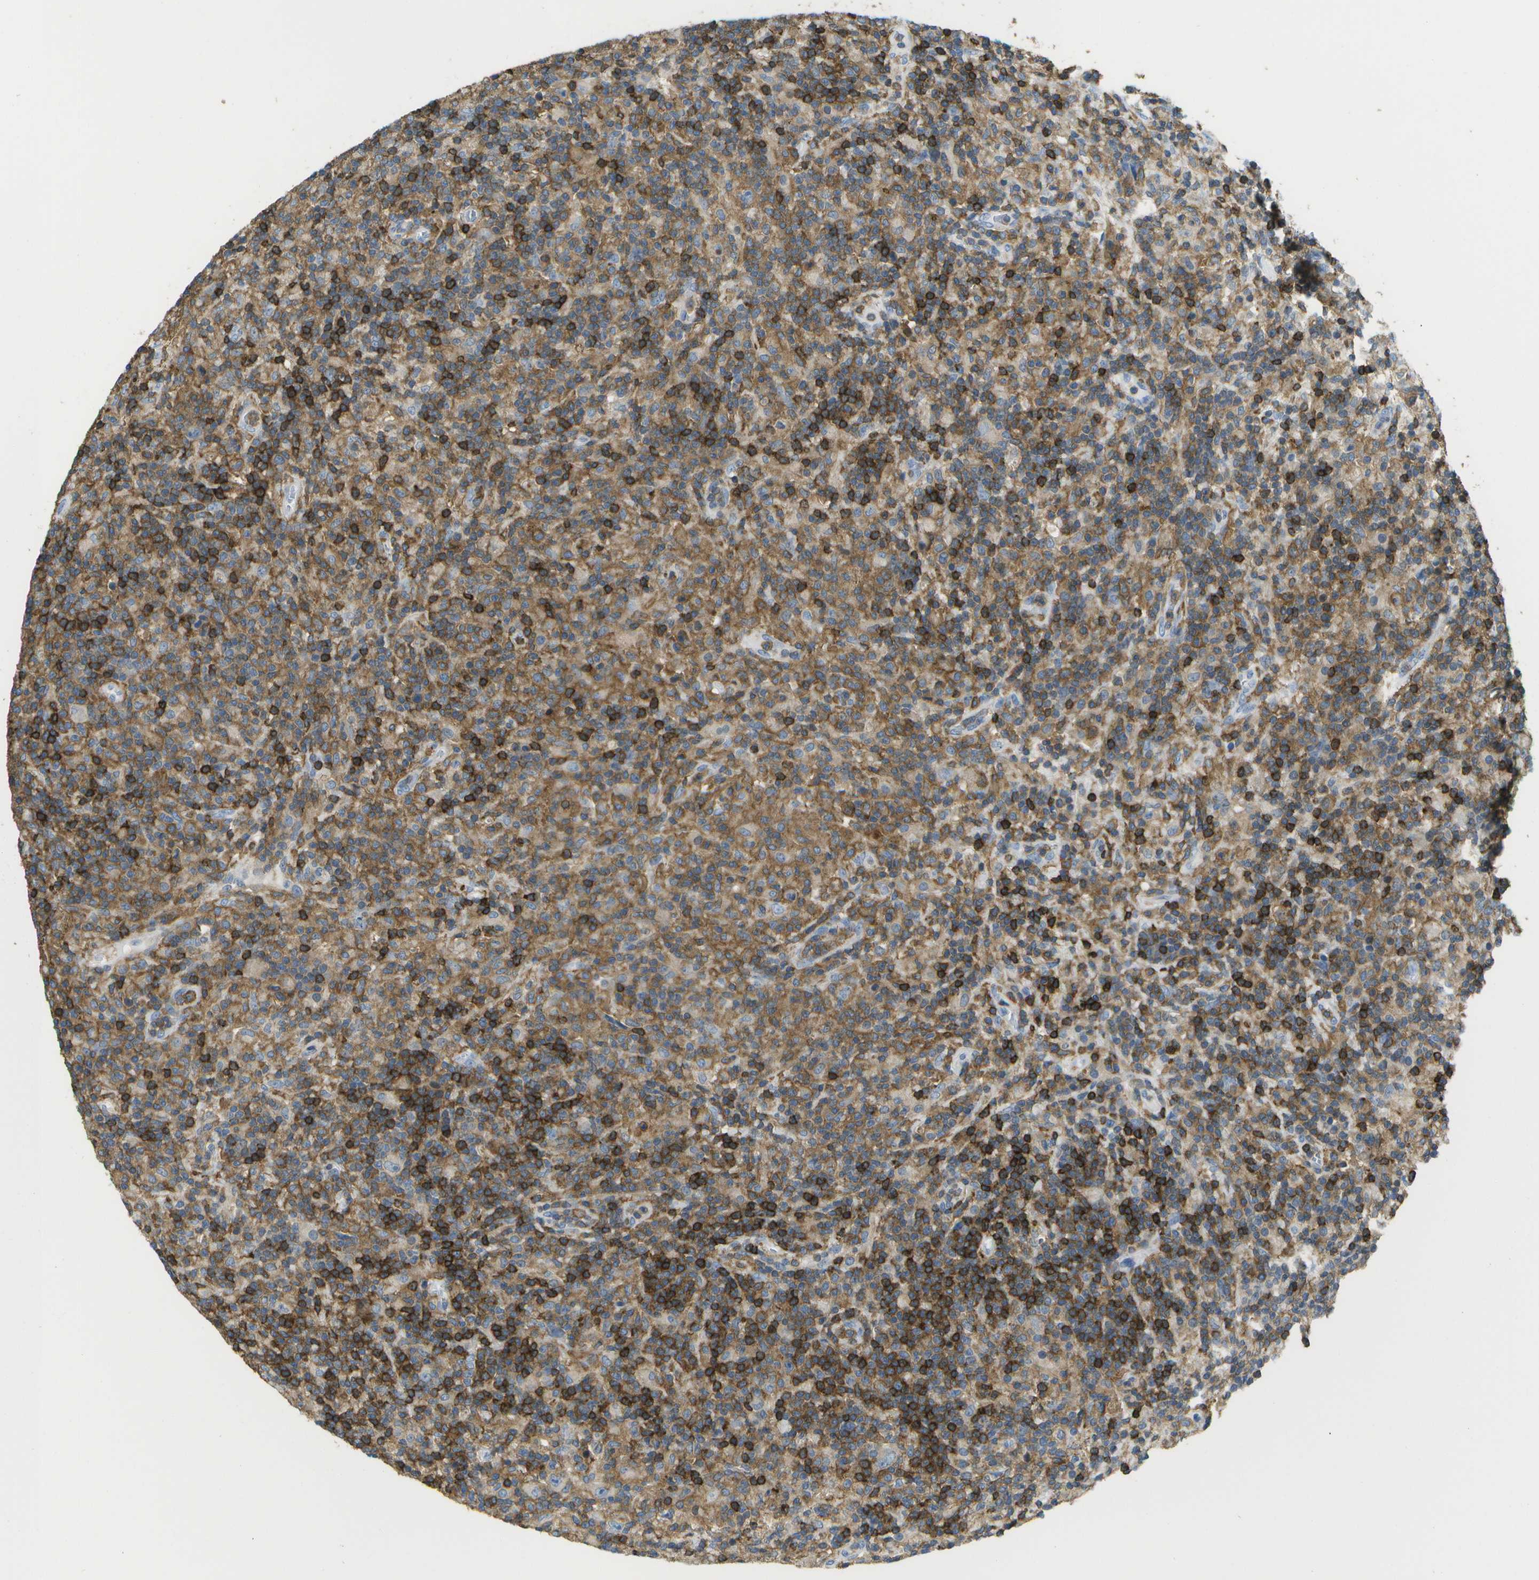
{"staining": {"intensity": "negative", "quantity": "none", "location": "none"}, "tissue": "lymphoma", "cell_type": "Tumor cells", "image_type": "cancer", "snomed": [{"axis": "morphology", "description": "Hodgkin's disease, NOS"}, {"axis": "topography", "description": "Lymph node"}], "caption": "Immunohistochemistry histopathology image of neoplastic tissue: lymphoma stained with DAB (3,3'-diaminobenzidine) shows no significant protein staining in tumor cells.", "gene": "RCSD1", "patient": {"sex": "male", "age": 70}}